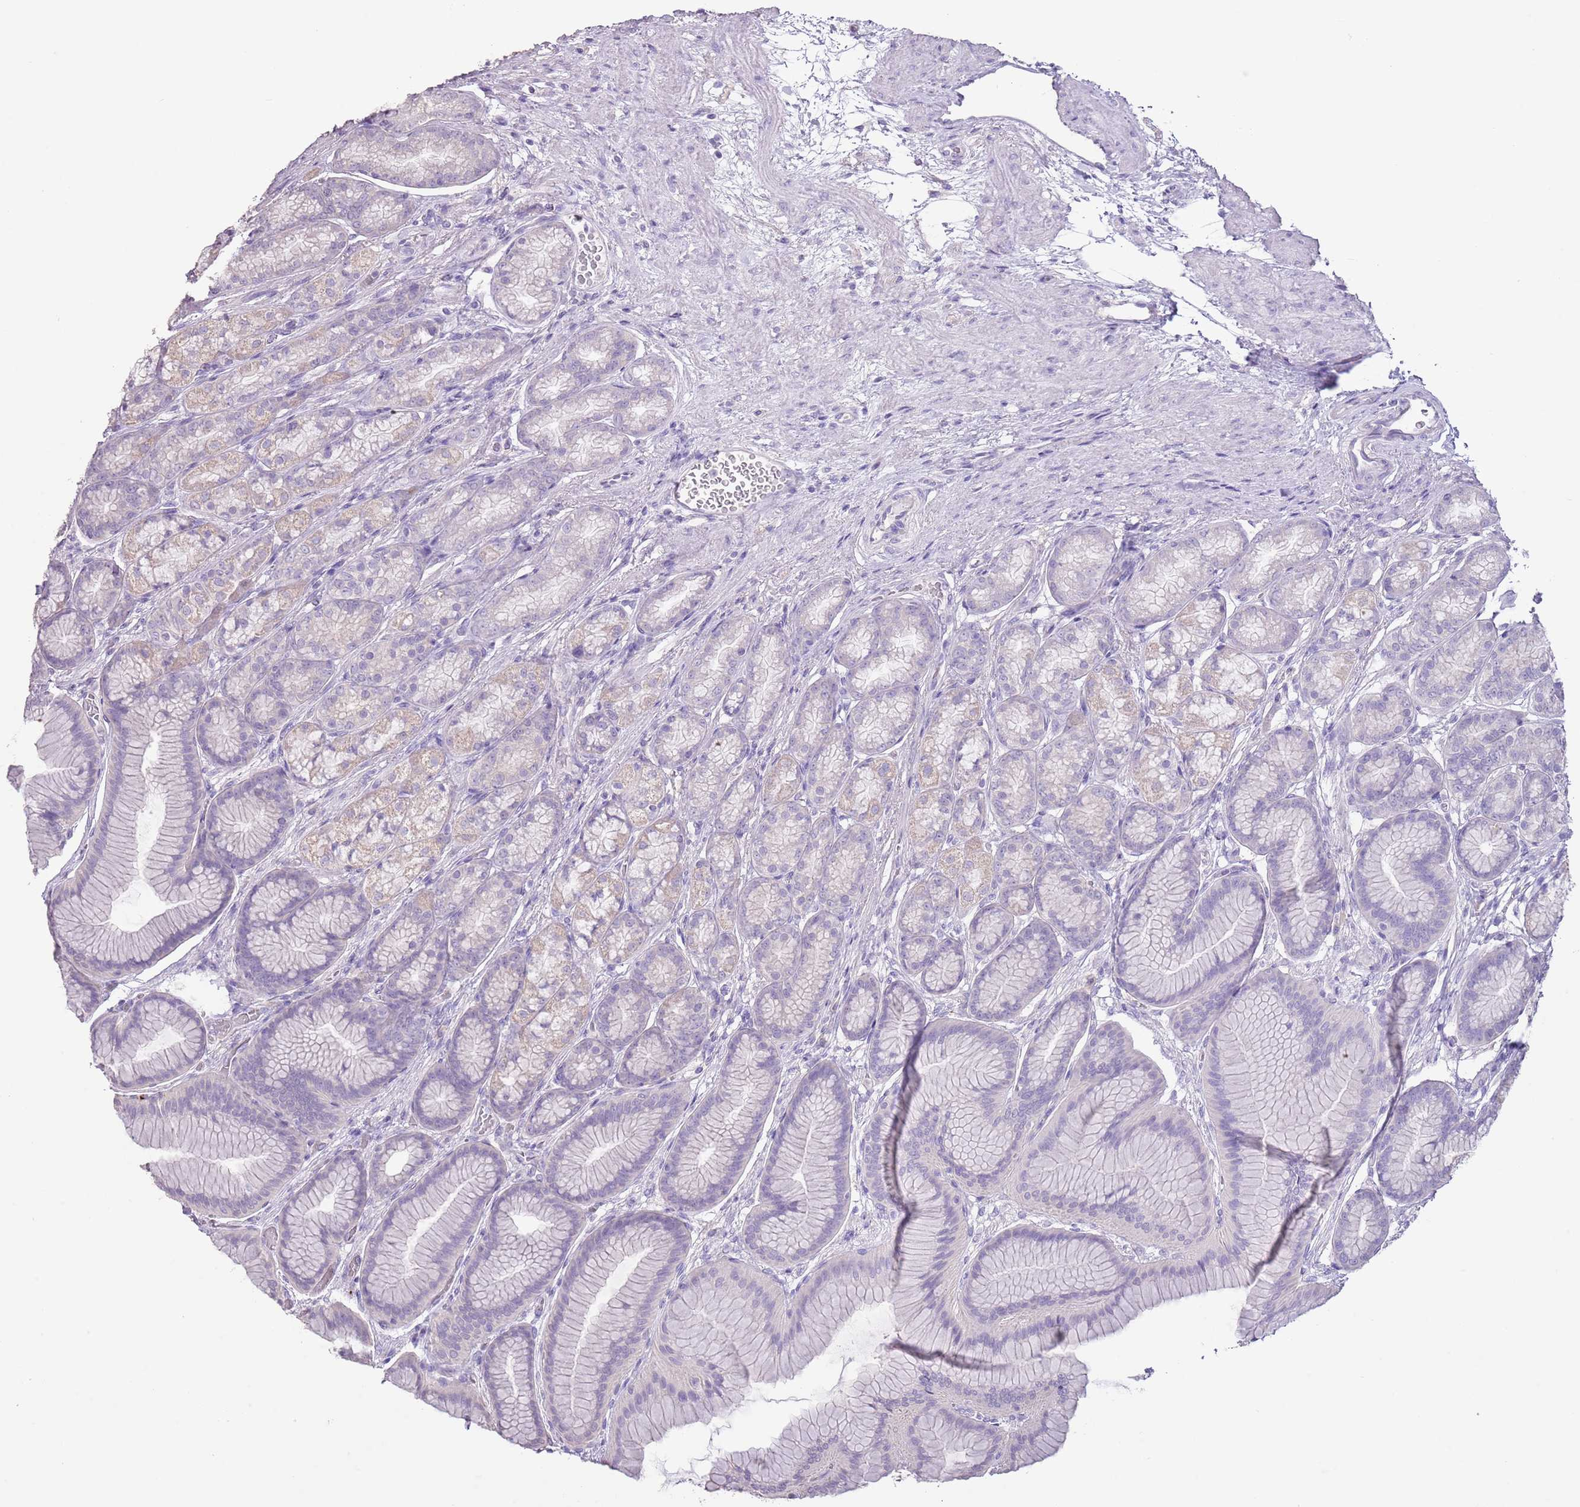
{"staining": {"intensity": "negative", "quantity": "none", "location": "none"}, "tissue": "stomach", "cell_type": "Glandular cells", "image_type": "normal", "snomed": [{"axis": "morphology", "description": "Normal tissue, NOS"}, {"axis": "morphology", "description": "Adenocarcinoma, NOS"}, {"axis": "morphology", "description": "Adenocarcinoma, High grade"}, {"axis": "topography", "description": "Stomach, upper"}, {"axis": "topography", "description": "Stomach"}], "caption": "This is an immunohistochemistry (IHC) photomicrograph of unremarkable human stomach. There is no staining in glandular cells.", "gene": "BLOC1S2", "patient": {"sex": "female", "age": 65}}